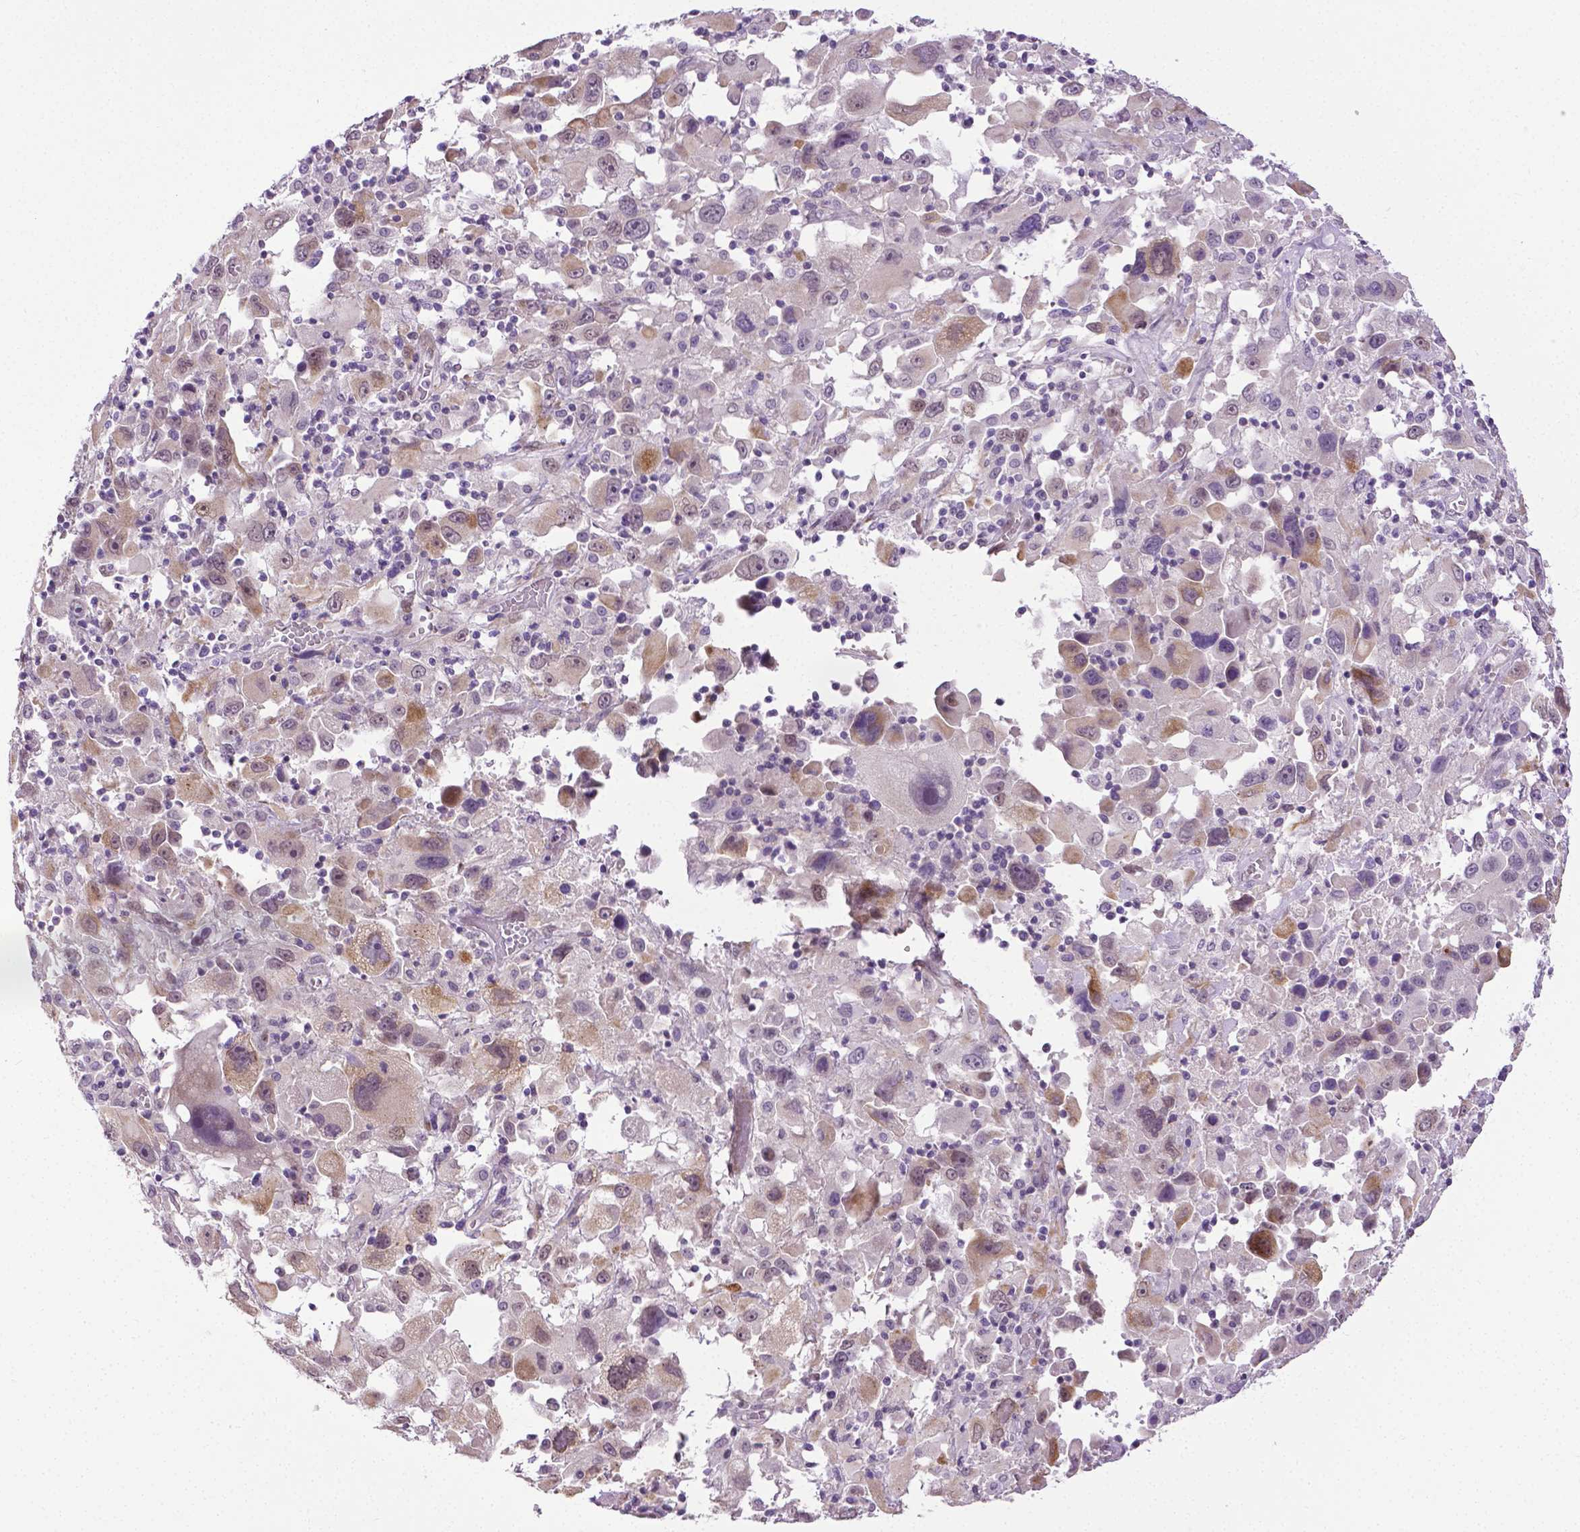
{"staining": {"intensity": "weak", "quantity": "25%-75%", "location": "cytoplasmic/membranous,nuclear"}, "tissue": "melanoma", "cell_type": "Tumor cells", "image_type": "cancer", "snomed": [{"axis": "morphology", "description": "Malignant melanoma, Metastatic site"}, {"axis": "topography", "description": "Soft tissue"}], "caption": "A low amount of weak cytoplasmic/membranous and nuclear positivity is seen in about 25%-75% of tumor cells in melanoma tissue. Using DAB (3,3'-diaminobenzidine) (brown) and hematoxylin (blue) stains, captured at high magnification using brightfield microscopy.", "gene": "PTGER3", "patient": {"sex": "male", "age": 50}}